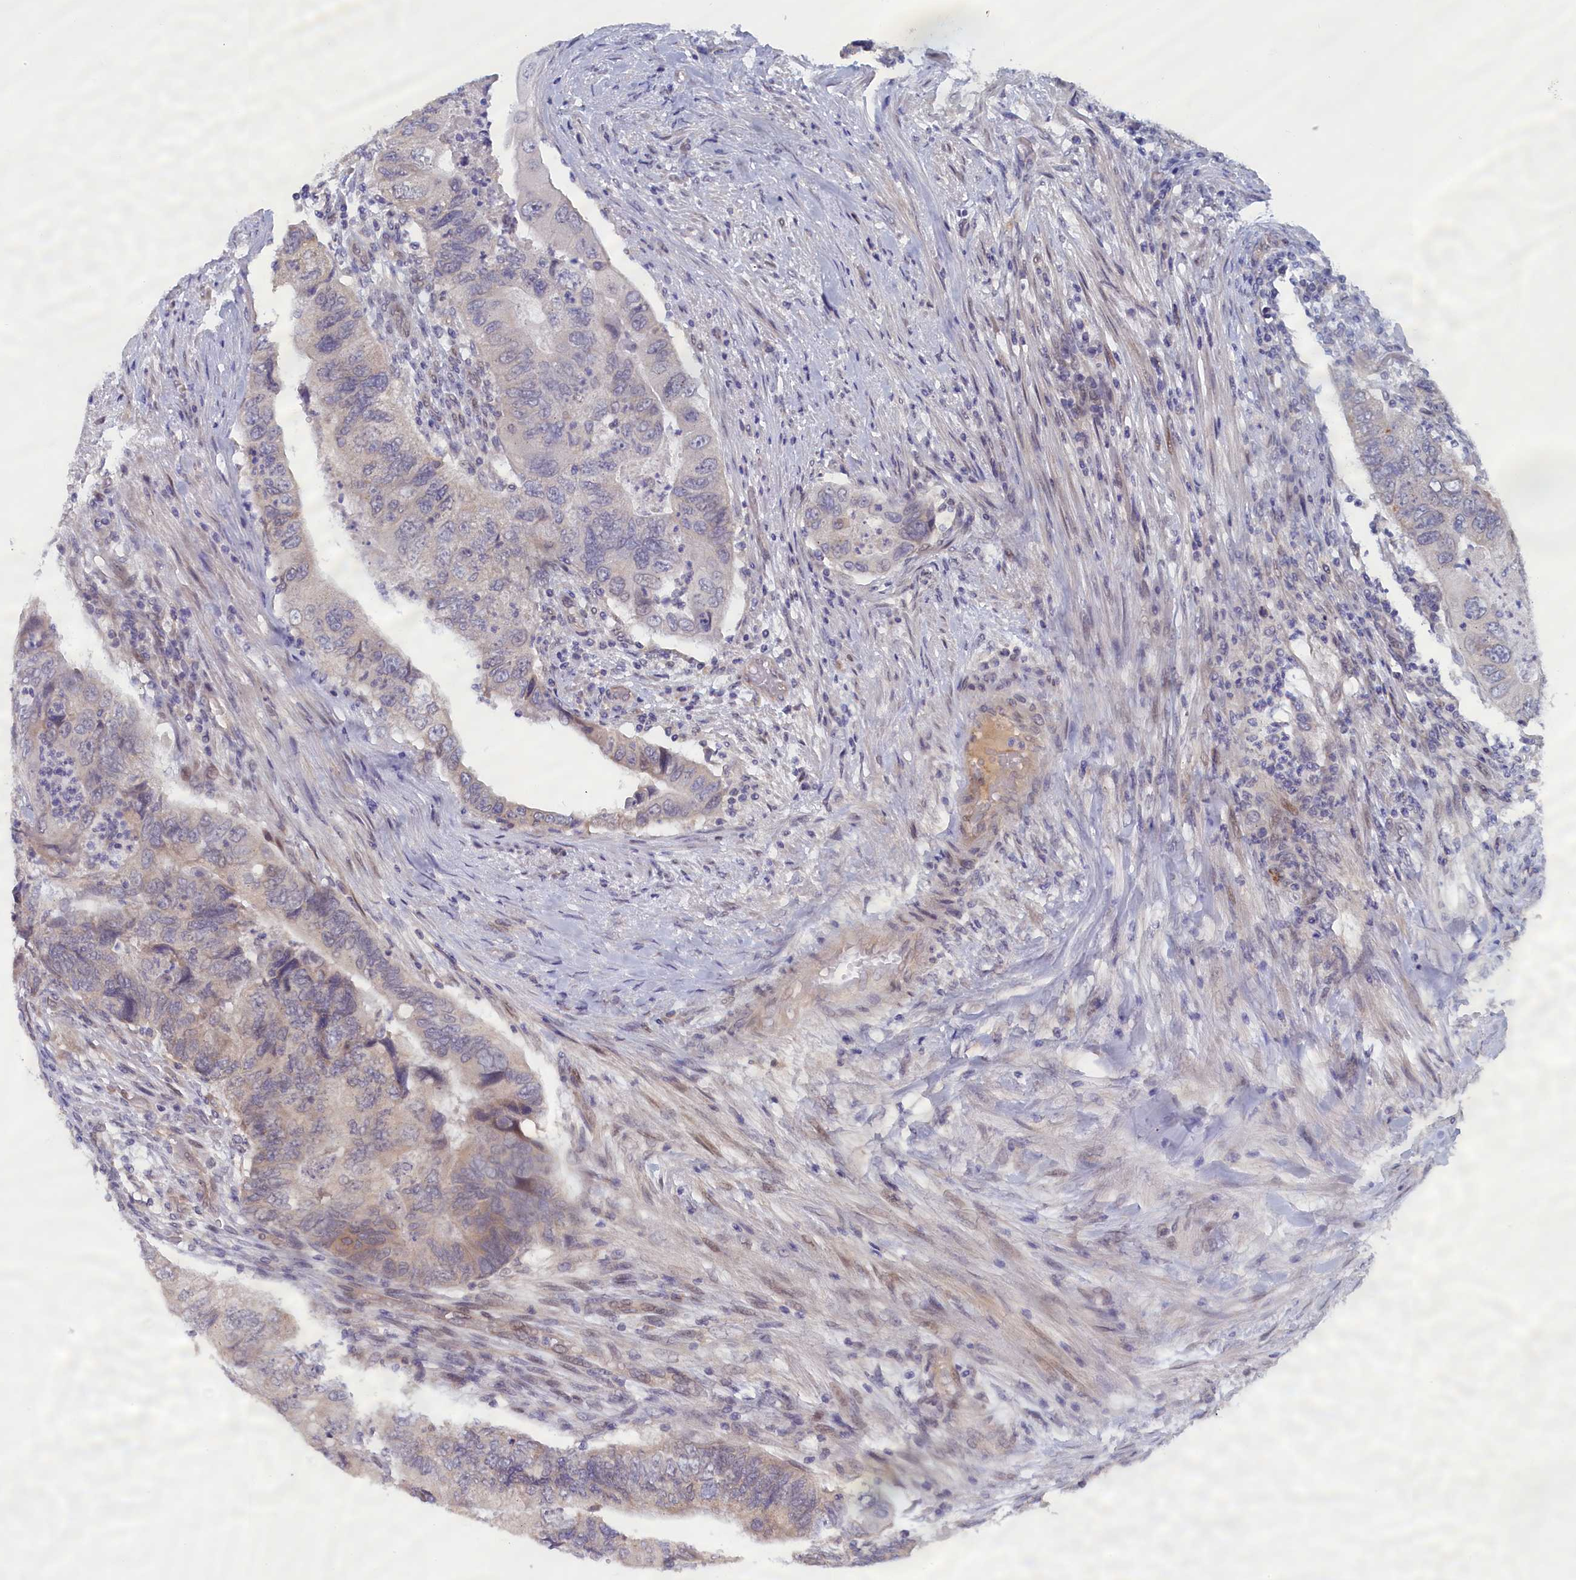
{"staining": {"intensity": "negative", "quantity": "none", "location": "none"}, "tissue": "colorectal cancer", "cell_type": "Tumor cells", "image_type": "cancer", "snomed": [{"axis": "morphology", "description": "Adenocarcinoma, NOS"}, {"axis": "topography", "description": "Rectum"}], "caption": "Immunohistochemistry histopathology image of adenocarcinoma (colorectal) stained for a protein (brown), which exhibits no expression in tumor cells.", "gene": "IGFALS", "patient": {"sex": "male", "age": 63}}